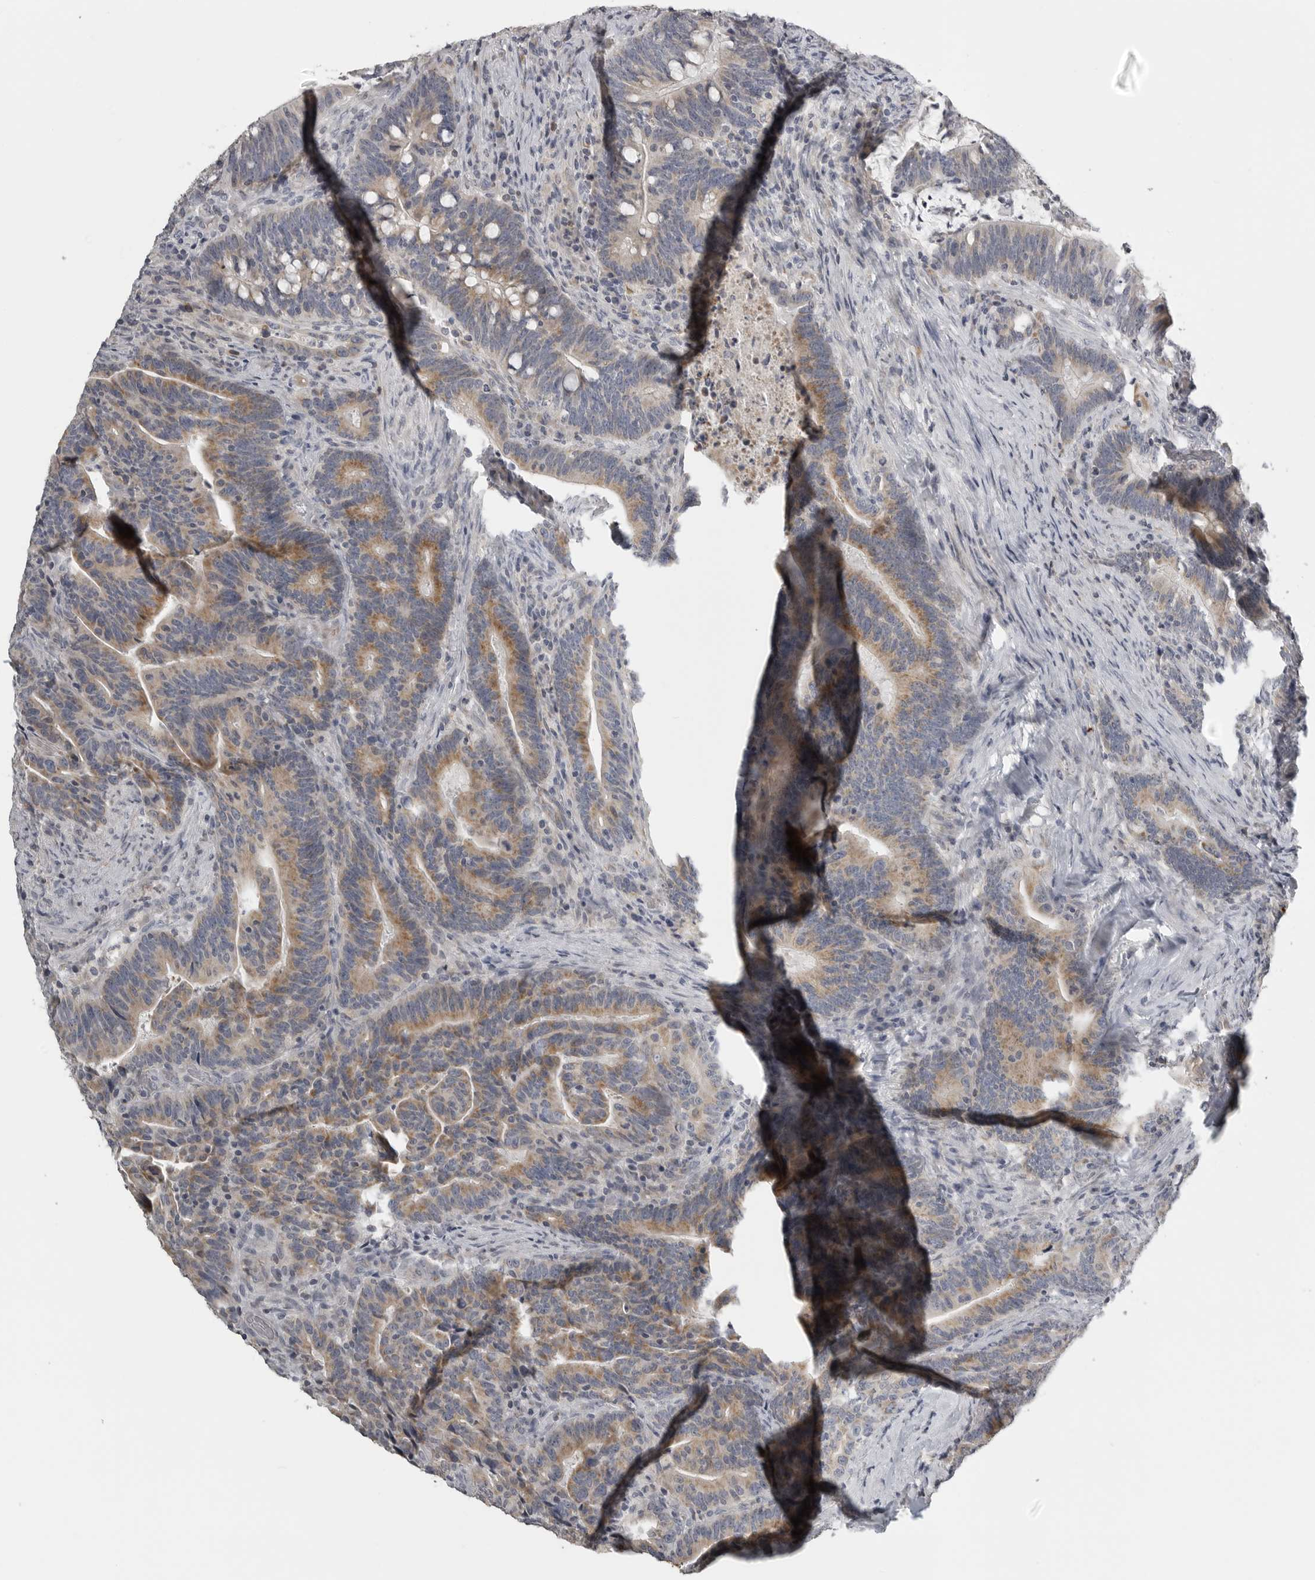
{"staining": {"intensity": "moderate", "quantity": "25%-75%", "location": "cytoplasmic/membranous"}, "tissue": "colorectal cancer", "cell_type": "Tumor cells", "image_type": "cancer", "snomed": [{"axis": "morphology", "description": "Adenocarcinoma, NOS"}, {"axis": "topography", "description": "Colon"}], "caption": "Human adenocarcinoma (colorectal) stained for a protein (brown) demonstrates moderate cytoplasmic/membranous positive positivity in approximately 25%-75% of tumor cells.", "gene": "RXFP3", "patient": {"sex": "female", "age": 66}}